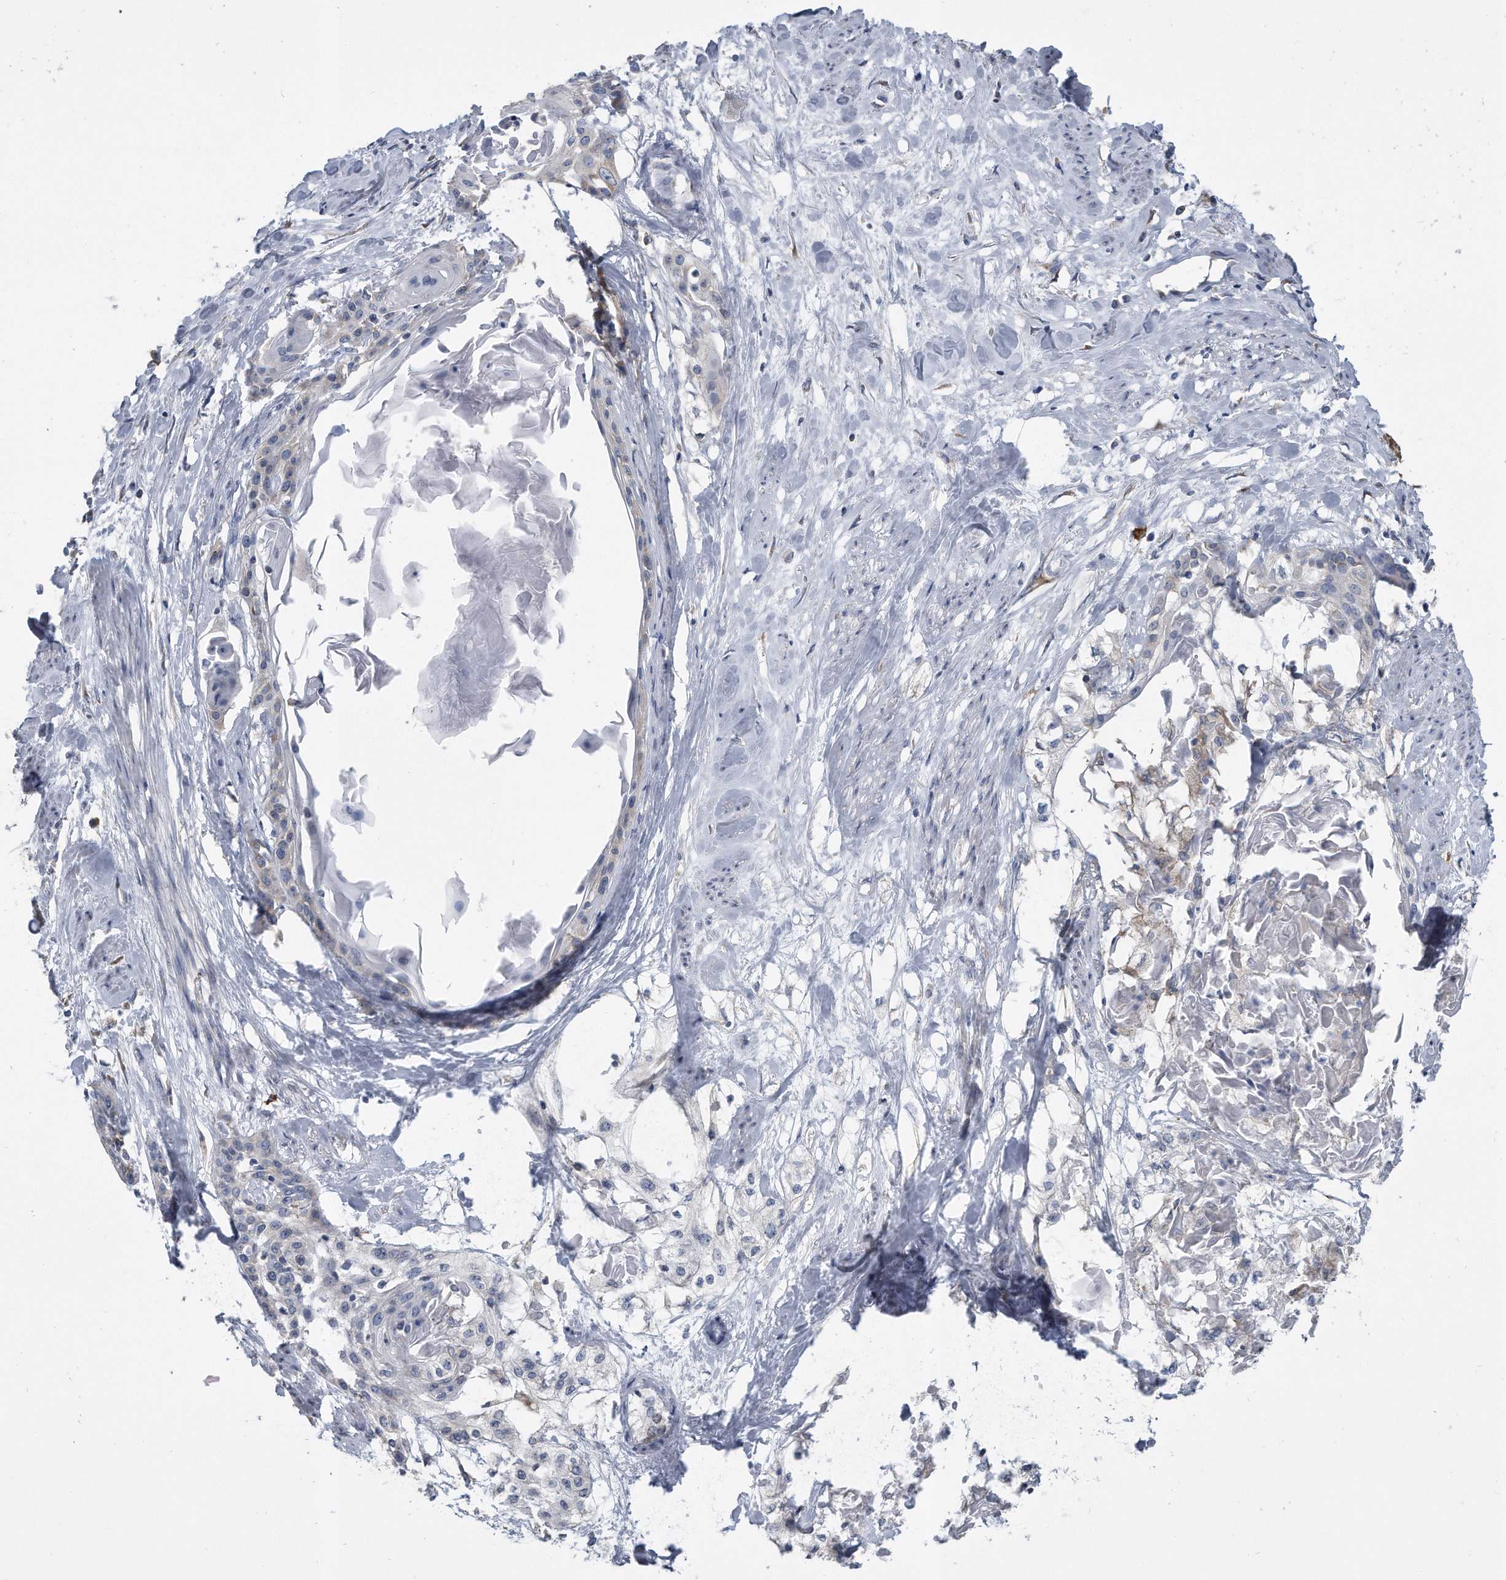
{"staining": {"intensity": "weak", "quantity": "<25%", "location": "cytoplasmic/membranous"}, "tissue": "cervical cancer", "cell_type": "Tumor cells", "image_type": "cancer", "snomed": [{"axis": "morphology", "description": "Squamous cell carcinoma, NOS"}, {"axis": "topography", "description": "Cervix"}], "caption": "This is an IHC photomicrograph of human cervical cancer. There is no positivity in tumor cells.", "gene": "CCDC47", "patient": {"sex": "female", "age": 57}}